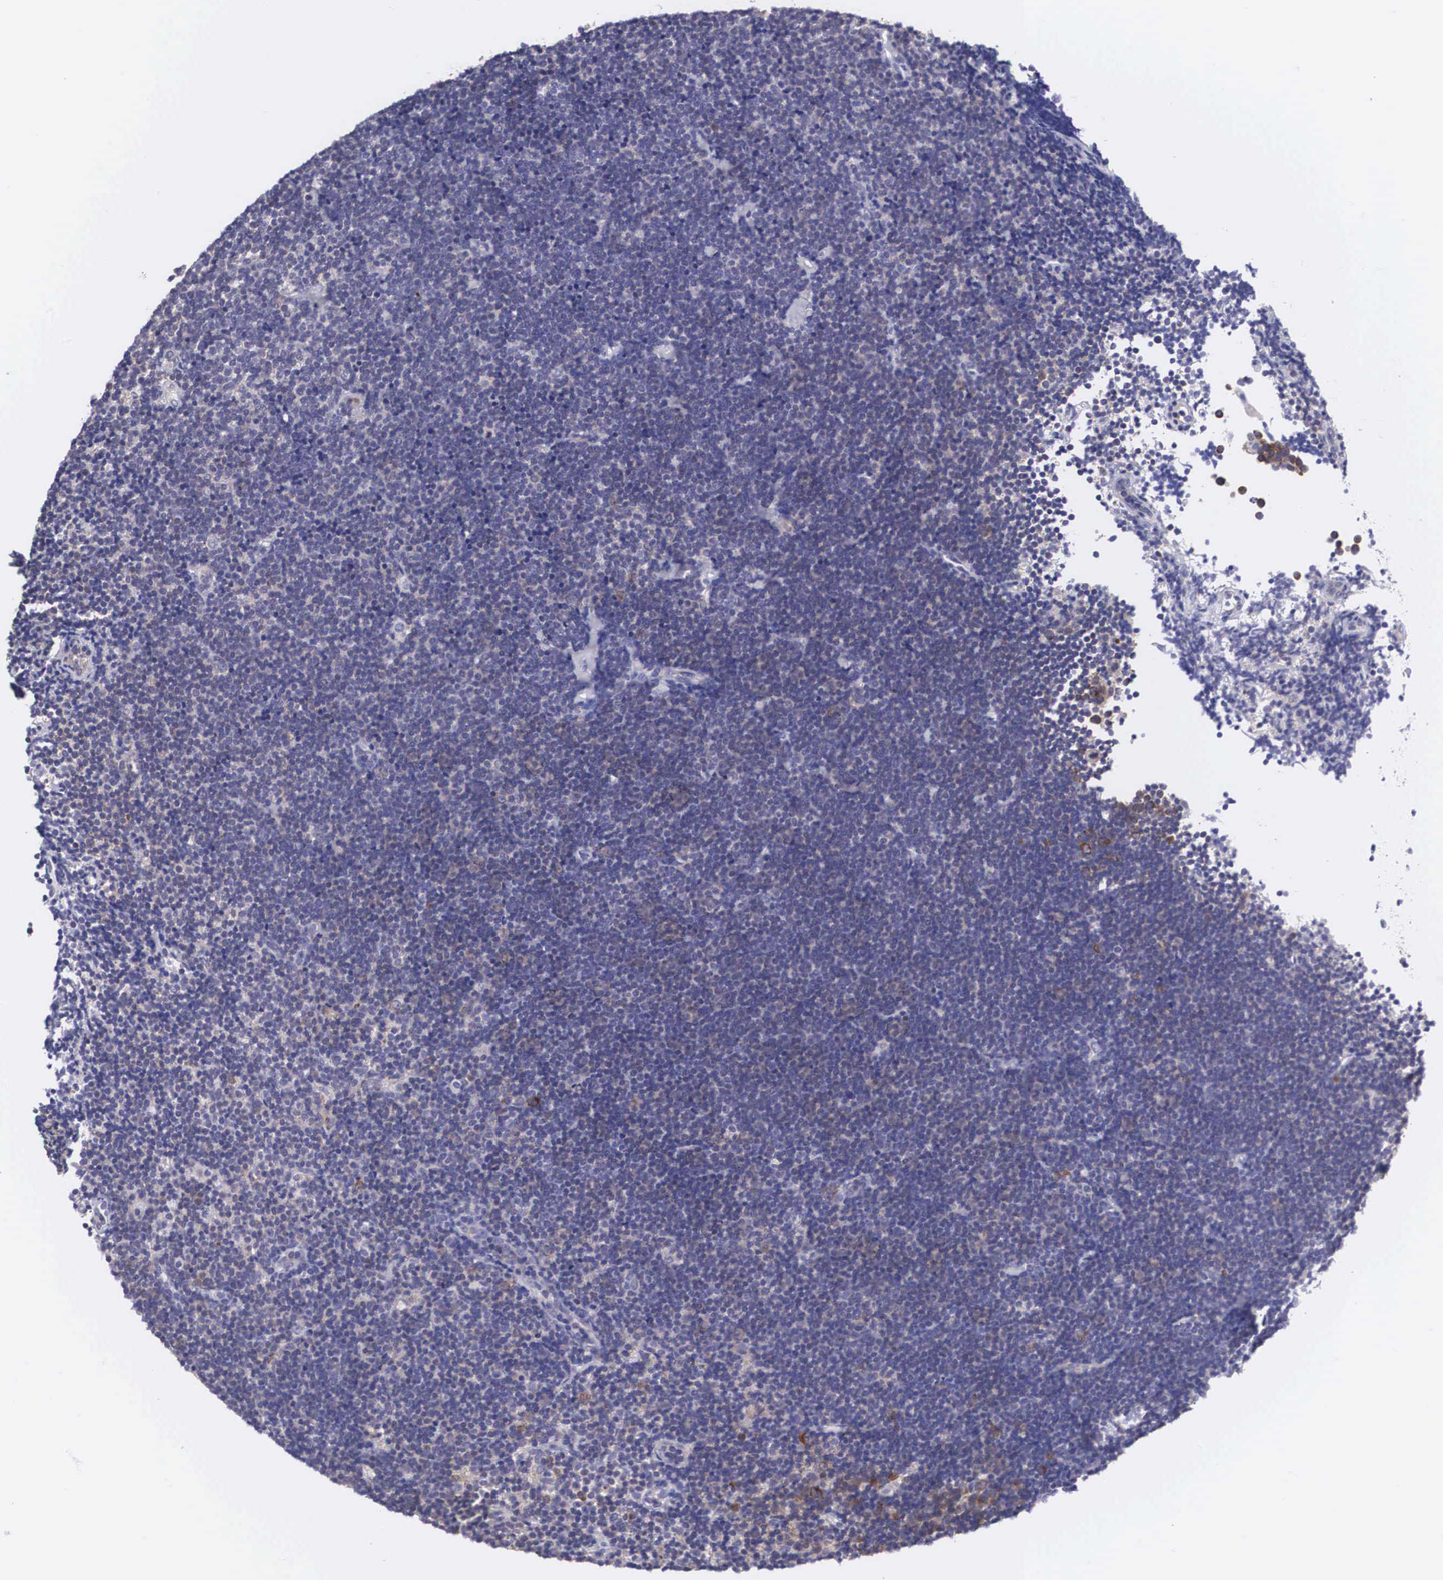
{"staining": {"intensity": "weak", "quantity": "<25%", "location": "cytoplasmic/membranous"}, "tissue": "lymphoma", "cell_type": "Tumor cells", "image_type": "cancer", "snomed": [{"axis": "morphology", "description": "Malignant lymphoma, non-Hodgkin's type, Low grade"}, {"axis": "topography", "description": "Lymph node"}], "caption": "Immunohistochemical staining of human malignant lymphoma, non-Hodgkin's type (low-grade) demonstrates no significant expression in tumor cells.", "gene": "TXLNG", "patient": {"sex": "female", "age": 51}}